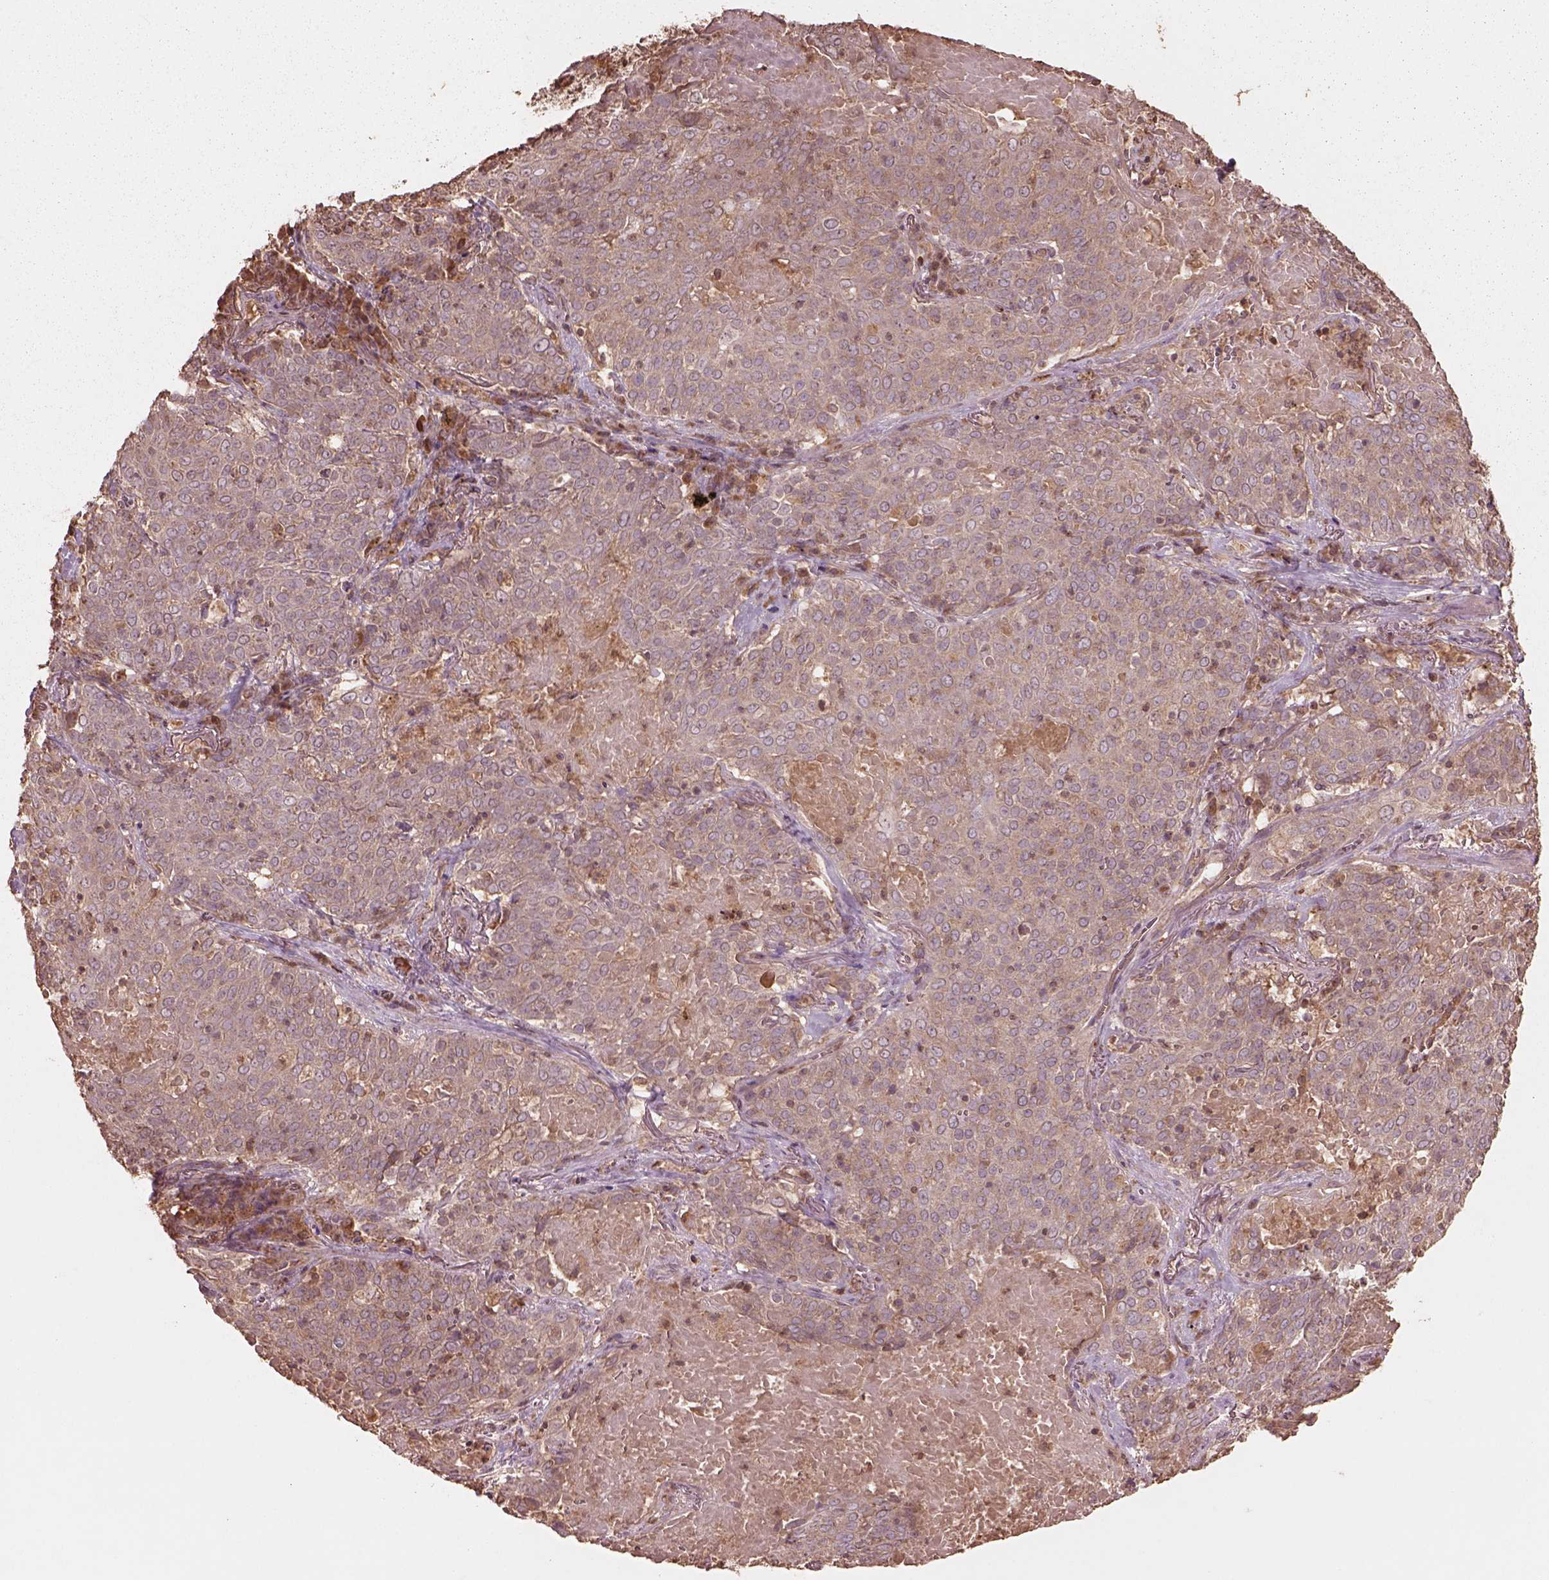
{"staining": {"intensity": "weak", "quantity": "25%-75%", "location": "cytoplasmic/membranous"}, "tissue": "lung cancer", "cell_type": "Tumor cells", "image_type": "cancer", "snomed": [{"axis": "morphology", "description": "Squamous cell carcinoma, NOS"}, {"axis": "topography", "description": "Lung"}], "caption": "Human lung cancer (squamous cell carcinoma) stained with a protein marker displays weak staining in tumor cells.", "gene": "TRADD", "patient": {"sex": "male", "age": 82}}